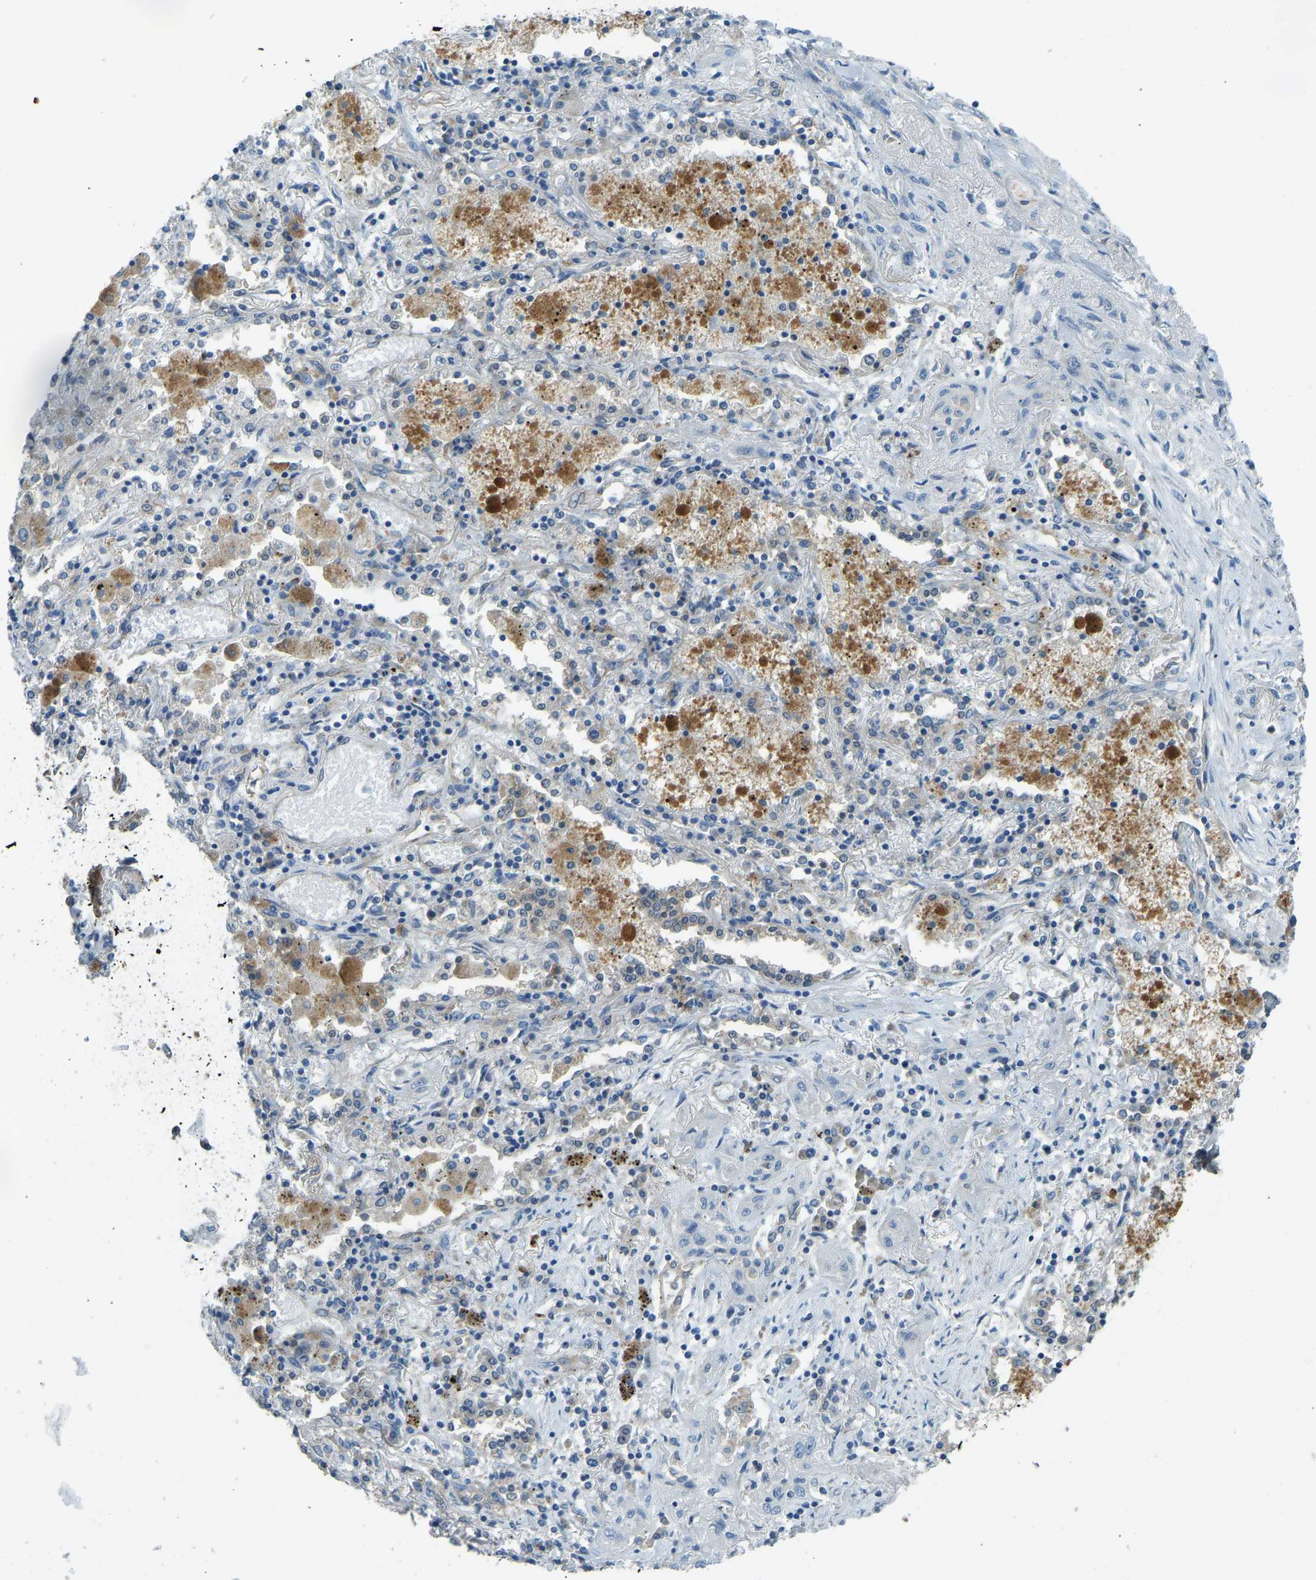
{"staining": {"intensity": "negative", "quantity": "none", "location": "none"}, "tissue": "lung cancer", "cell_type": "Tumor cells", "image_type": "cancer", "snomed": [{"axis": "morphology", "description": "Squamous cell carcinoma, NOS"}, {"axis": "topography", "description": "Lung"}], "caption": "Immunohistochemical staining of lung cancer (squamous cell carcinoma) reveals no significant expression in tumor cells.", "gene": "STAU2", "patient": {"sex": "female", "age": 47}}